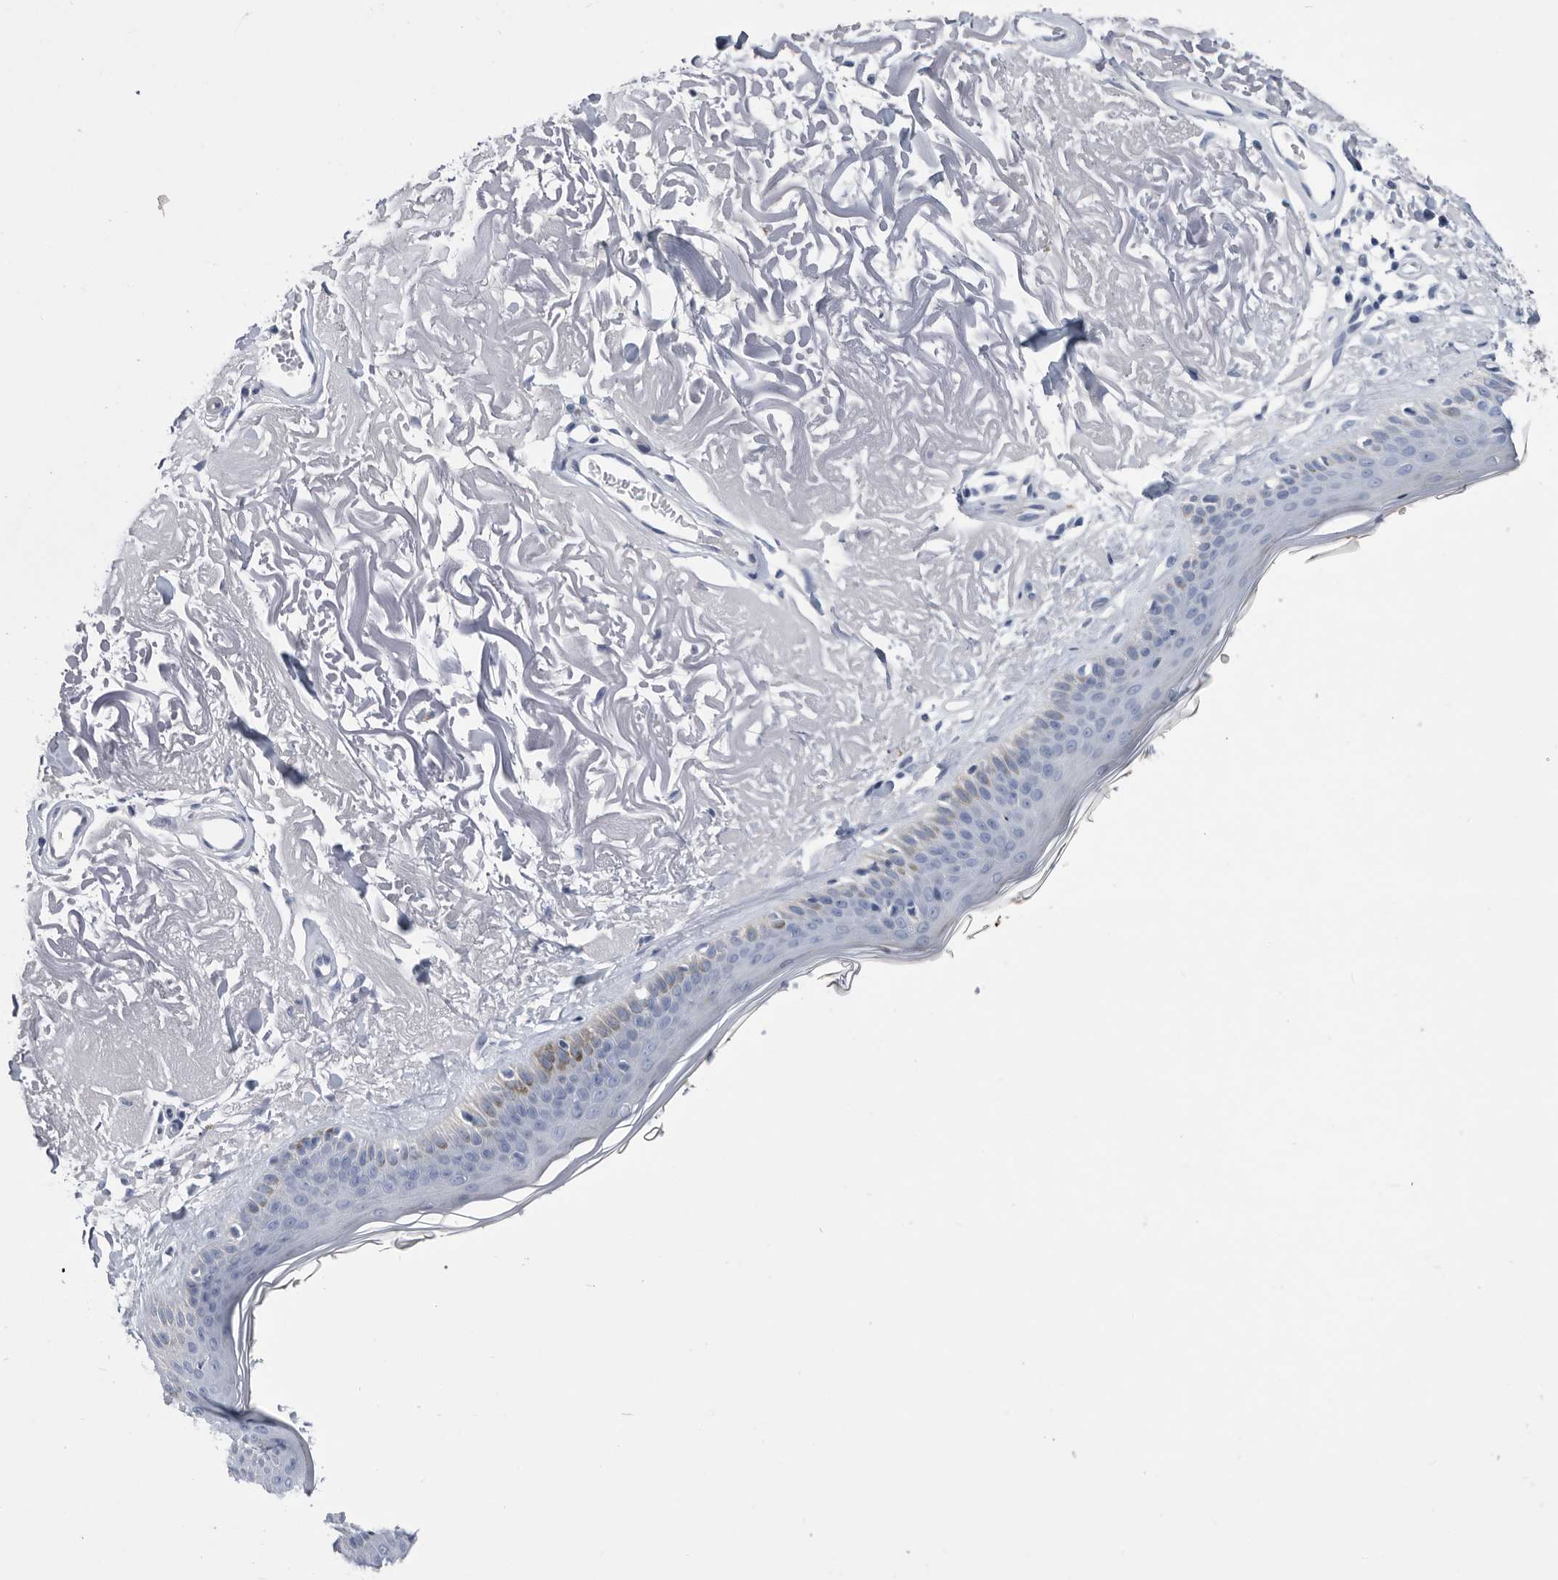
{"staining": {"intensity": "negative", "quantity": "none", "location": "none"}, "tissue": "skin", "cell_type": "Fibroblasts", "image_type": "normal", "snomed": [{"axis": "morphology", "description": "Normal tissue, NOS"}, {"axis": "topography", "description": "Skin"}, {"axis": "topography", "description": "Skeletal muscle"}], "caption": "Immunohistochemical staining of benign skin displays no significant positivity in fibroblasts.", "gene": "BTBD6", "patient": {"sex": "male", "age": 83}}